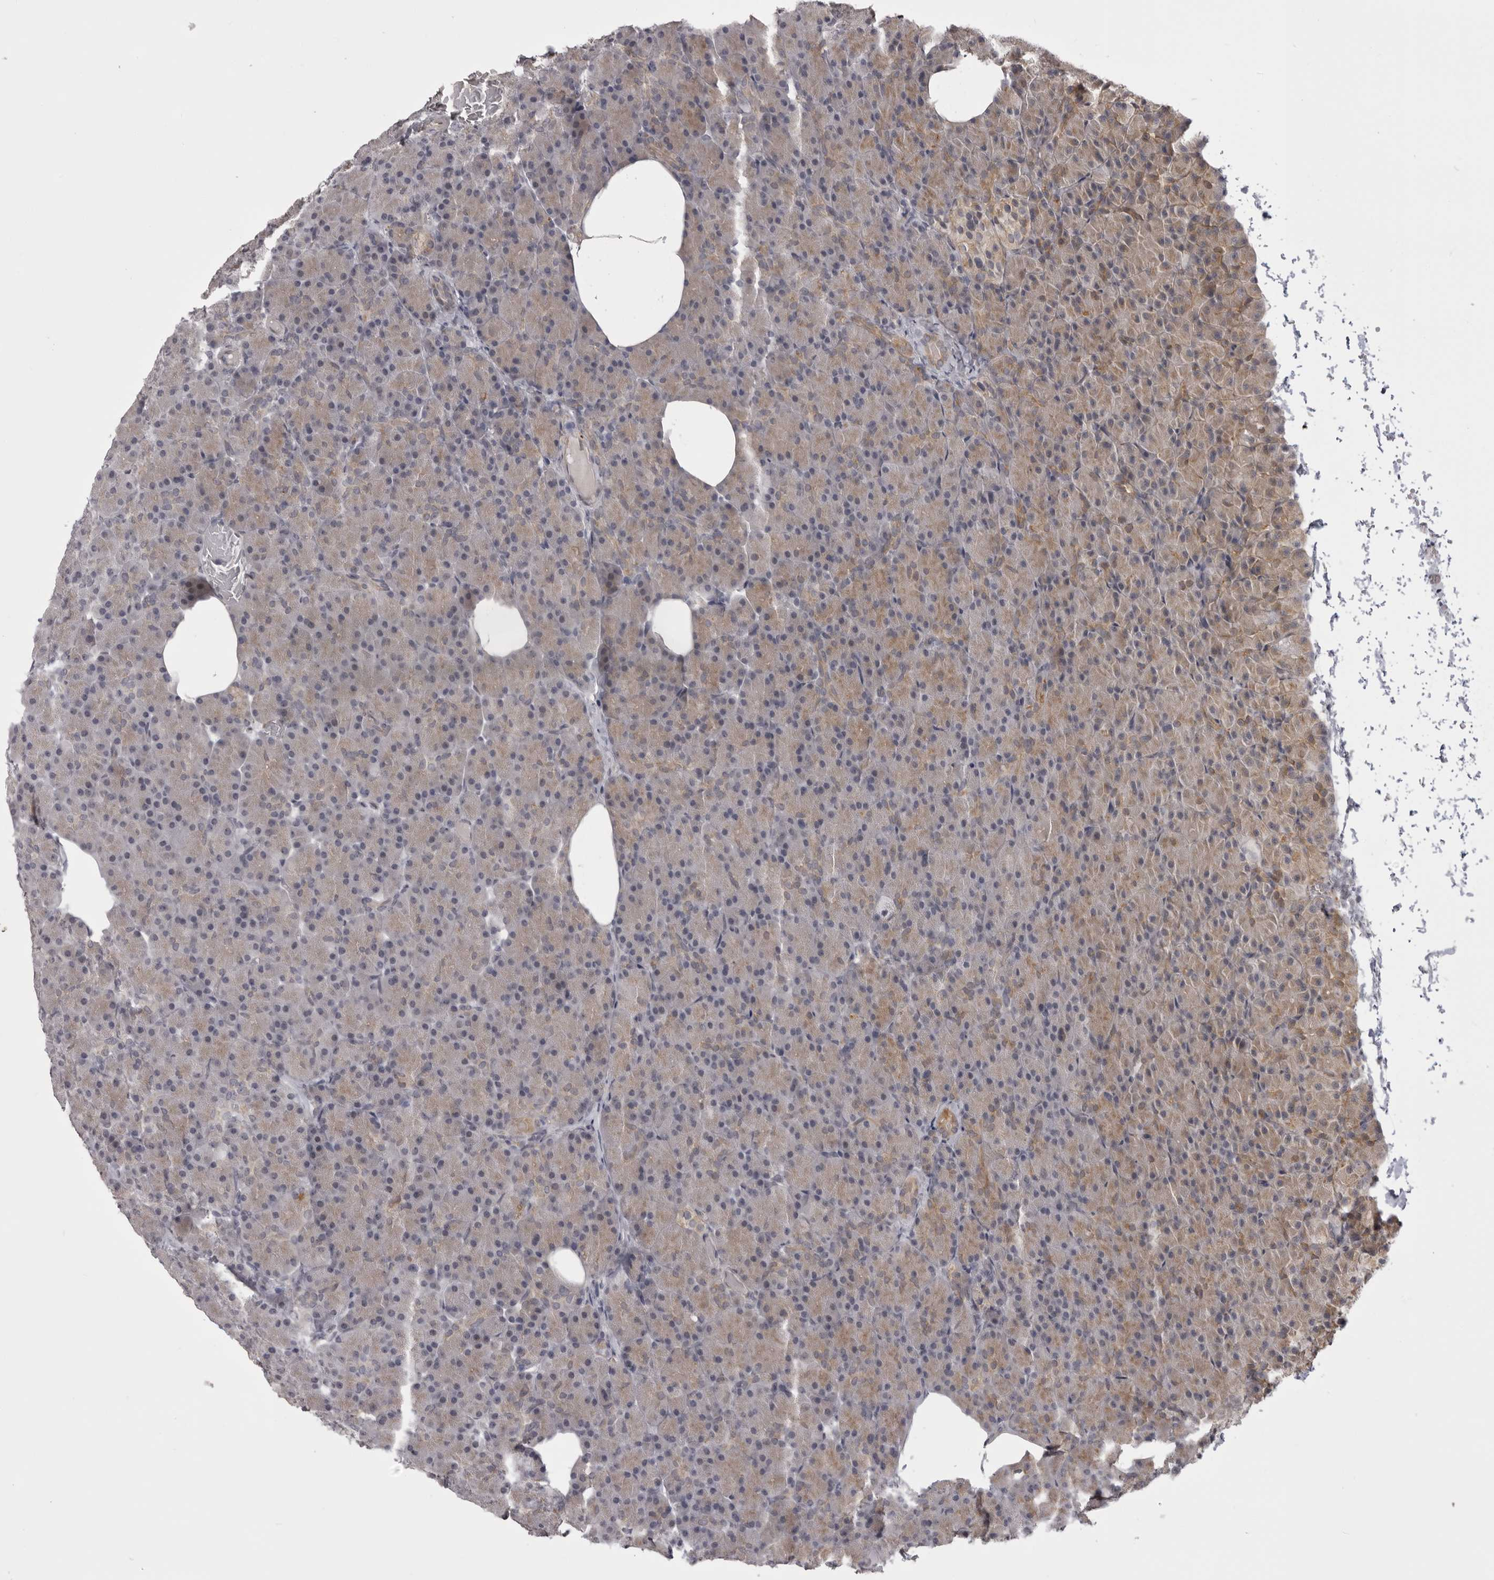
{"staining": {"intensity": "weak", "quantity": "25%-75%", "location": "cytoplasmic/membranous"}, "tissue": "pancreas", "cell_type": "Exocrine glandular cells", "image_type": "normal", "snomed": [{"axis": "morphology", "description": "Normal tissue, NOS"}, {"axis": "topography", "description": "Pancreas"}], "caption": "Human pancreas stained for a protein (brown) shows weak cytoplasmic/membranous positive staining in about 25%-75% of exocrine glandular cells.", "gene": "EPHA10", "patient": {"sex": "female", "age": 43}}